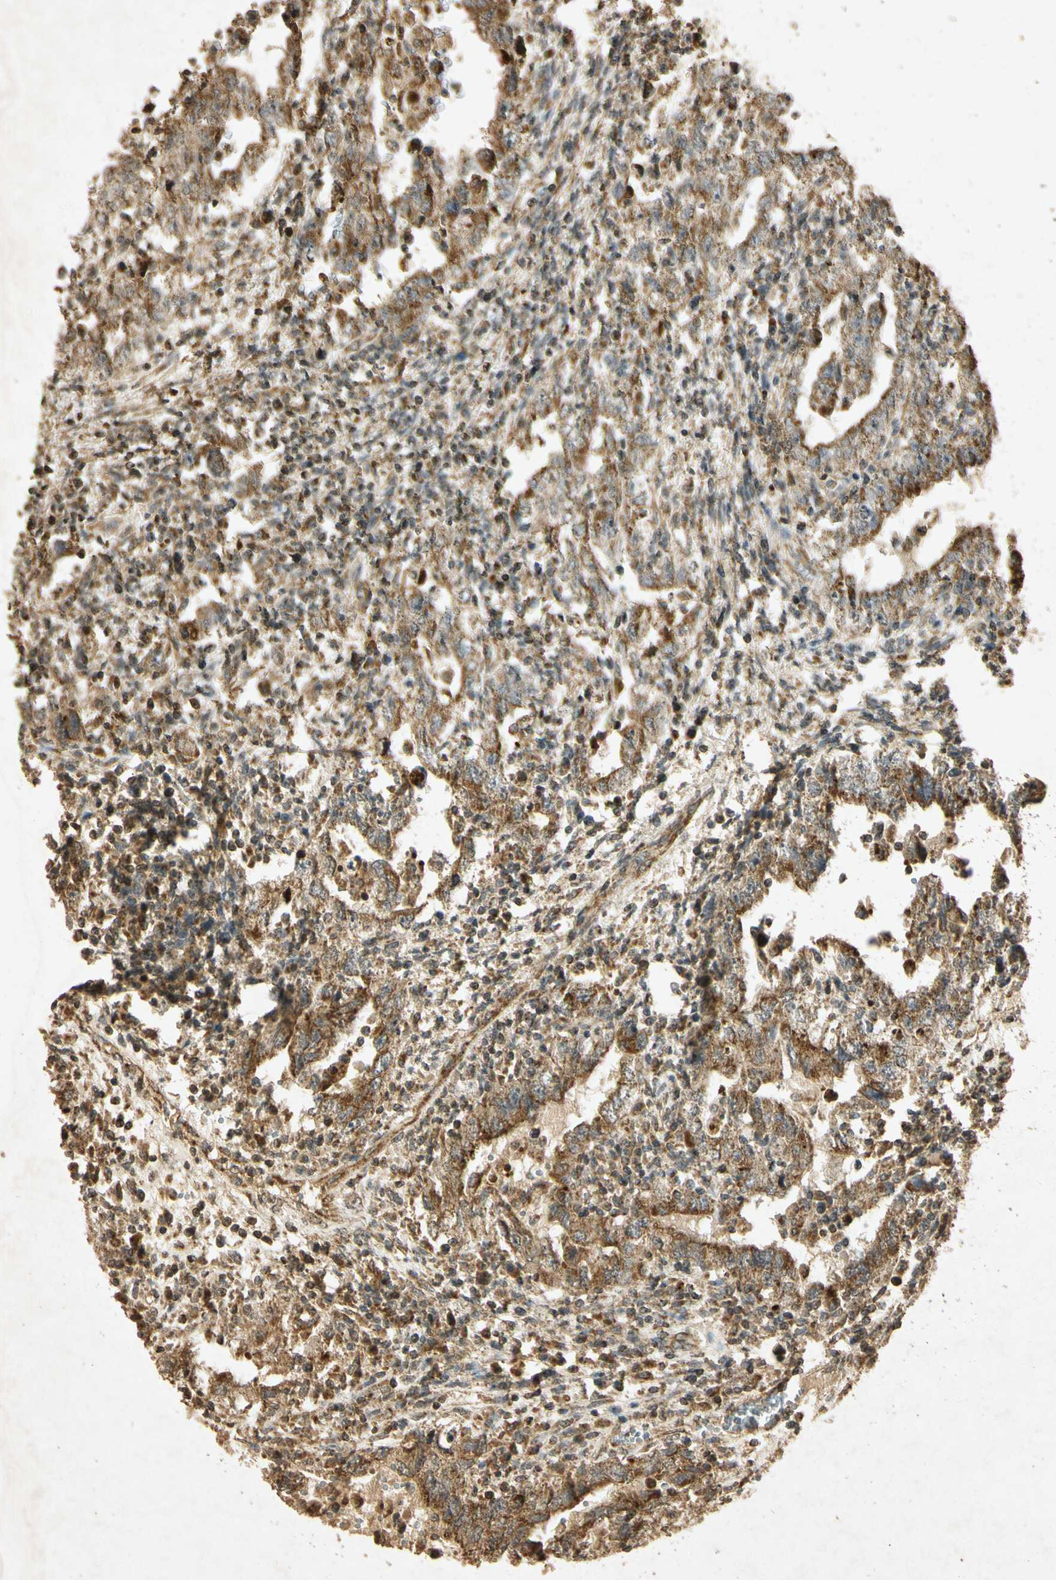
{"staining": {"intensity": "moderate", "quantity": ">75%", "location": "cytoplasmic/membranous"}, "tissue": "testis cancer", "cell_type": "Tumor cells", "image_type": "cancer", "snomed": [{"axis": "morphology", "description": "Carcinoma, Embryonal, NOS"}, {"axis": "topography", "description": "Testis"}], "caption": "Human embryonal carcinoma (testis) stained with a protein marker shows moderate staining in tumor cells.", "gene": "PRDX3", "patient": {"sex": "male", "age": 26}}